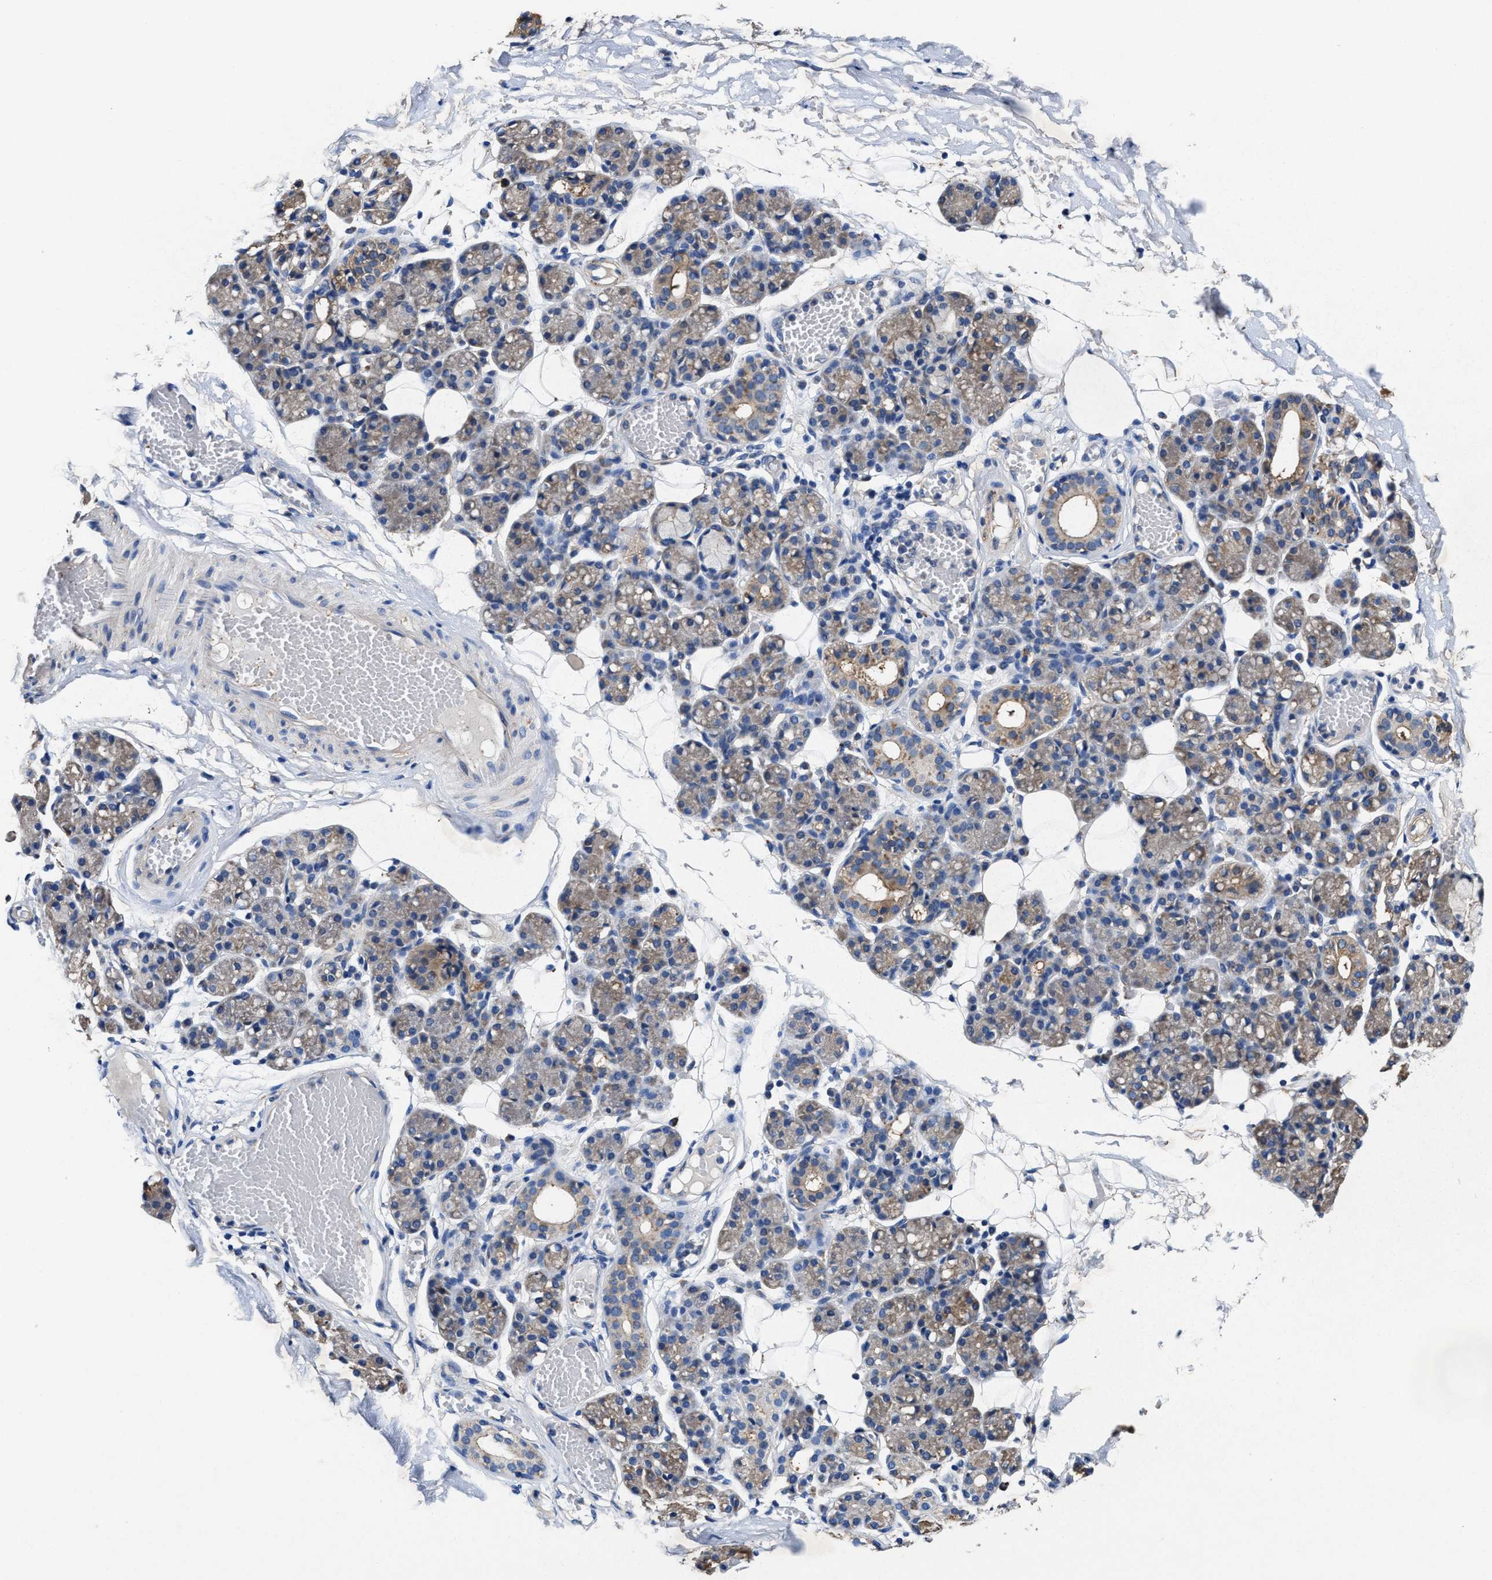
{"staining": {"intensity": "moderate", "quantity": "25%-75%", "location": "cytoplasmic/membranous"}, "tissue": "salivary gland", "cell_type": "Glandular cells", "image_type": "normal", "snomed": [{"axis": "morphology", "description": "Normal tissue, NOS"}, {"axis": "topography", "description": "Salivary gland"}], "caption": "The immunohistochemical stain highlights moderate cytoplasmic/membranous expression in glandular cells of unremarkable salivary gland.", "gene": "TMEM30A", "patient": {"sex": "male", "age": 63}}